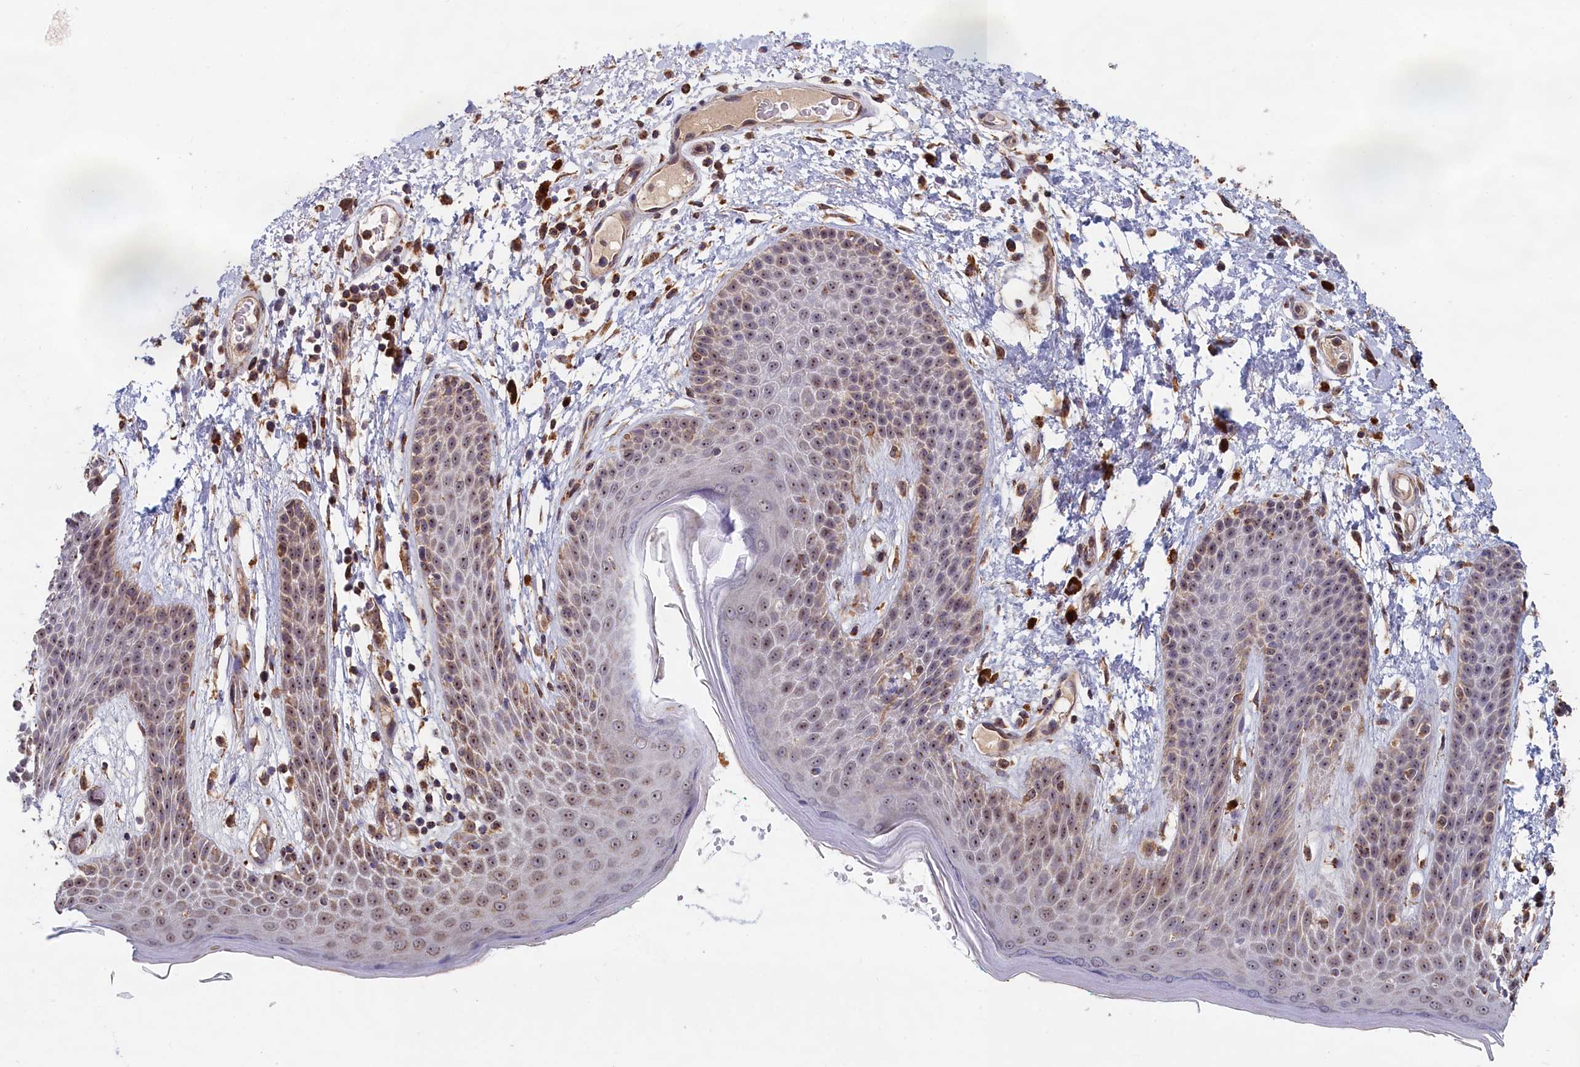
{"staining": {"intensity": "moderate", "quantity": "25%-75%", "location": "cytoplasmic/membranous,nuclear"}, "tissue": "skin", "cell_type": "Epidermal cells", "image_type": "normal", "snomed": [{"axis": "morphology", "description": "Normal tissue, NOS"}, {"axis": "topography", "description": "Anal"}], "caption": "Skin stained with immunohistochemistry shows moderate cytoplasmic/membranous,nuclear positivity in about 25%-75% of epidermal cells.", "gene": "ENSG00000269825", "patient": {"sex": "male", "age": 74}}